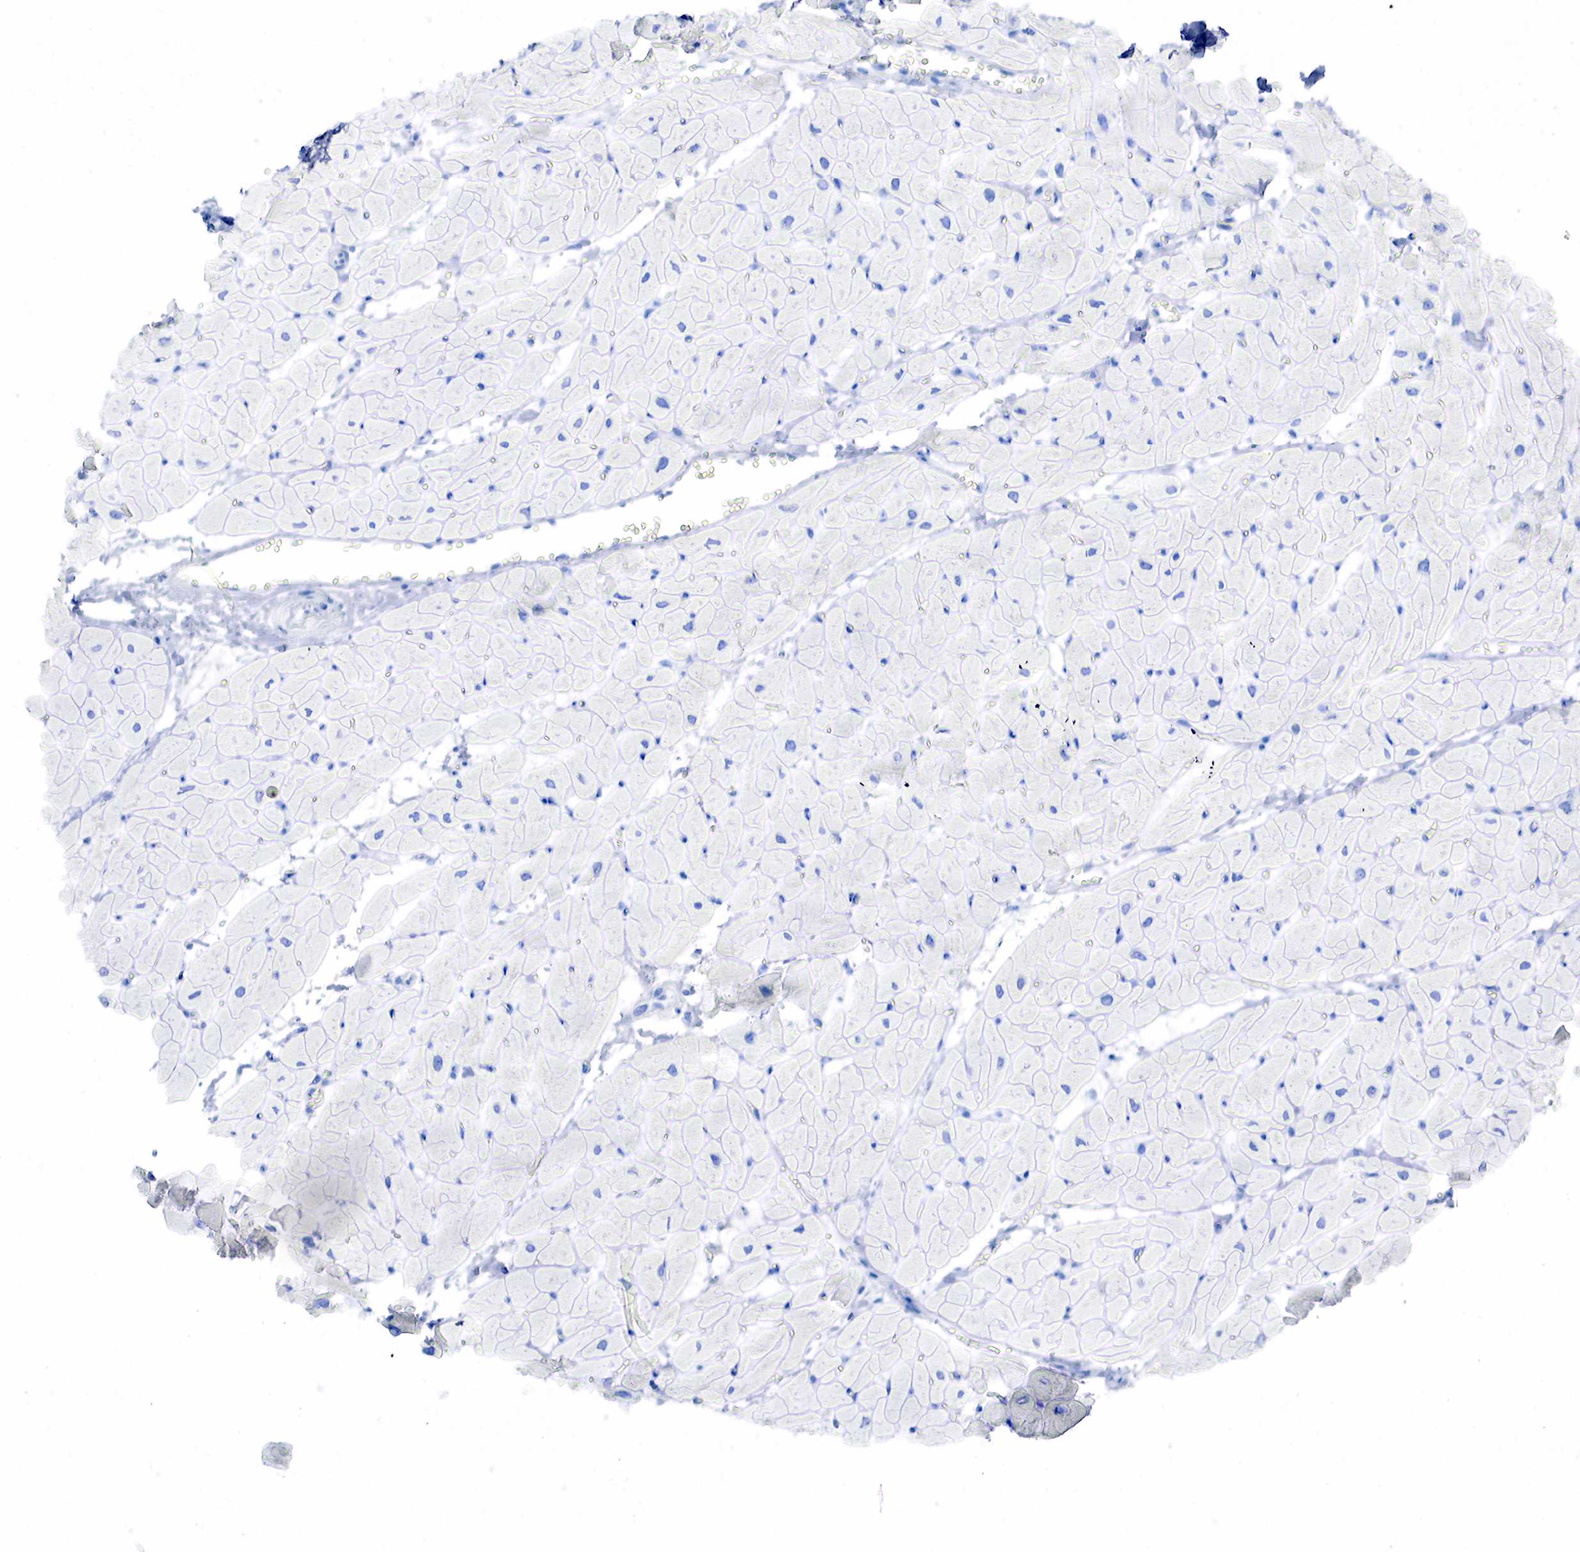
{"staining": {"intensity": "negative", "quantity": "none", "location": "none"}, "tissue": "heart muscle", "cell_type": "Cardiomyocytes", "image_type": "normal", "snomed": [{"axis": "morphology", "description": "Normal tissue, NOS"}, {"axis": "topography", "description": "Heart"}], "caption": "Human heart muscle stained for a protein using immunohistochemistry exhibits no positivity in cardiomyocytes.", "gene": "PTH", "patient": {"sex": "female", "age": 19}}